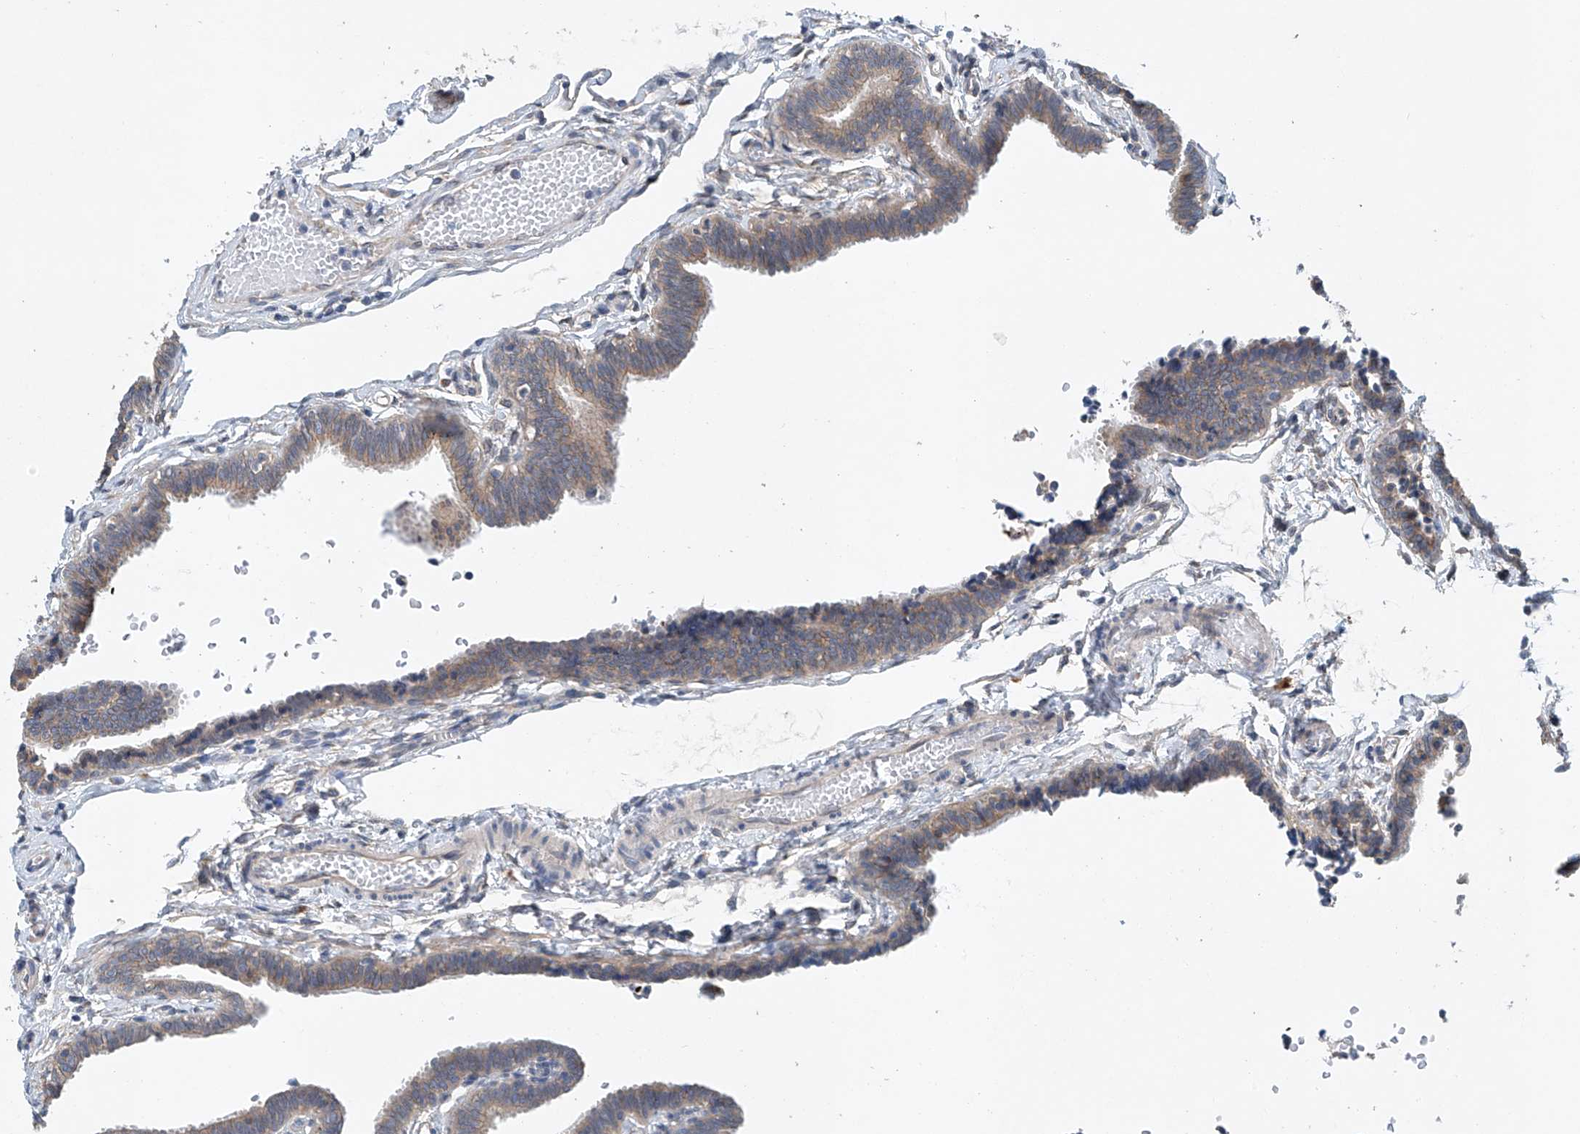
{"staining": {"intensity": "weak", "quantity": "25%-75%", "location": "cytoplasmic/membranous"}, "tissue": "fallopian tube", "cell_type": "Glandular cells", "image_type": "normal", "snomed": [{"axis": "morphology", "description": "Normal tissue, NOS"}, {"axis": "topography", "description": "Fallopian tube"}, {"axis": "topography", "description": "Ovary"}], "caption": "Weak cytoplasmic/membranous protein positivity is seen in about 25%-75% of glandular cells in fallopian tube.", "gene": "CEP85L", "patient": {"sex": "female", "age": 23}}